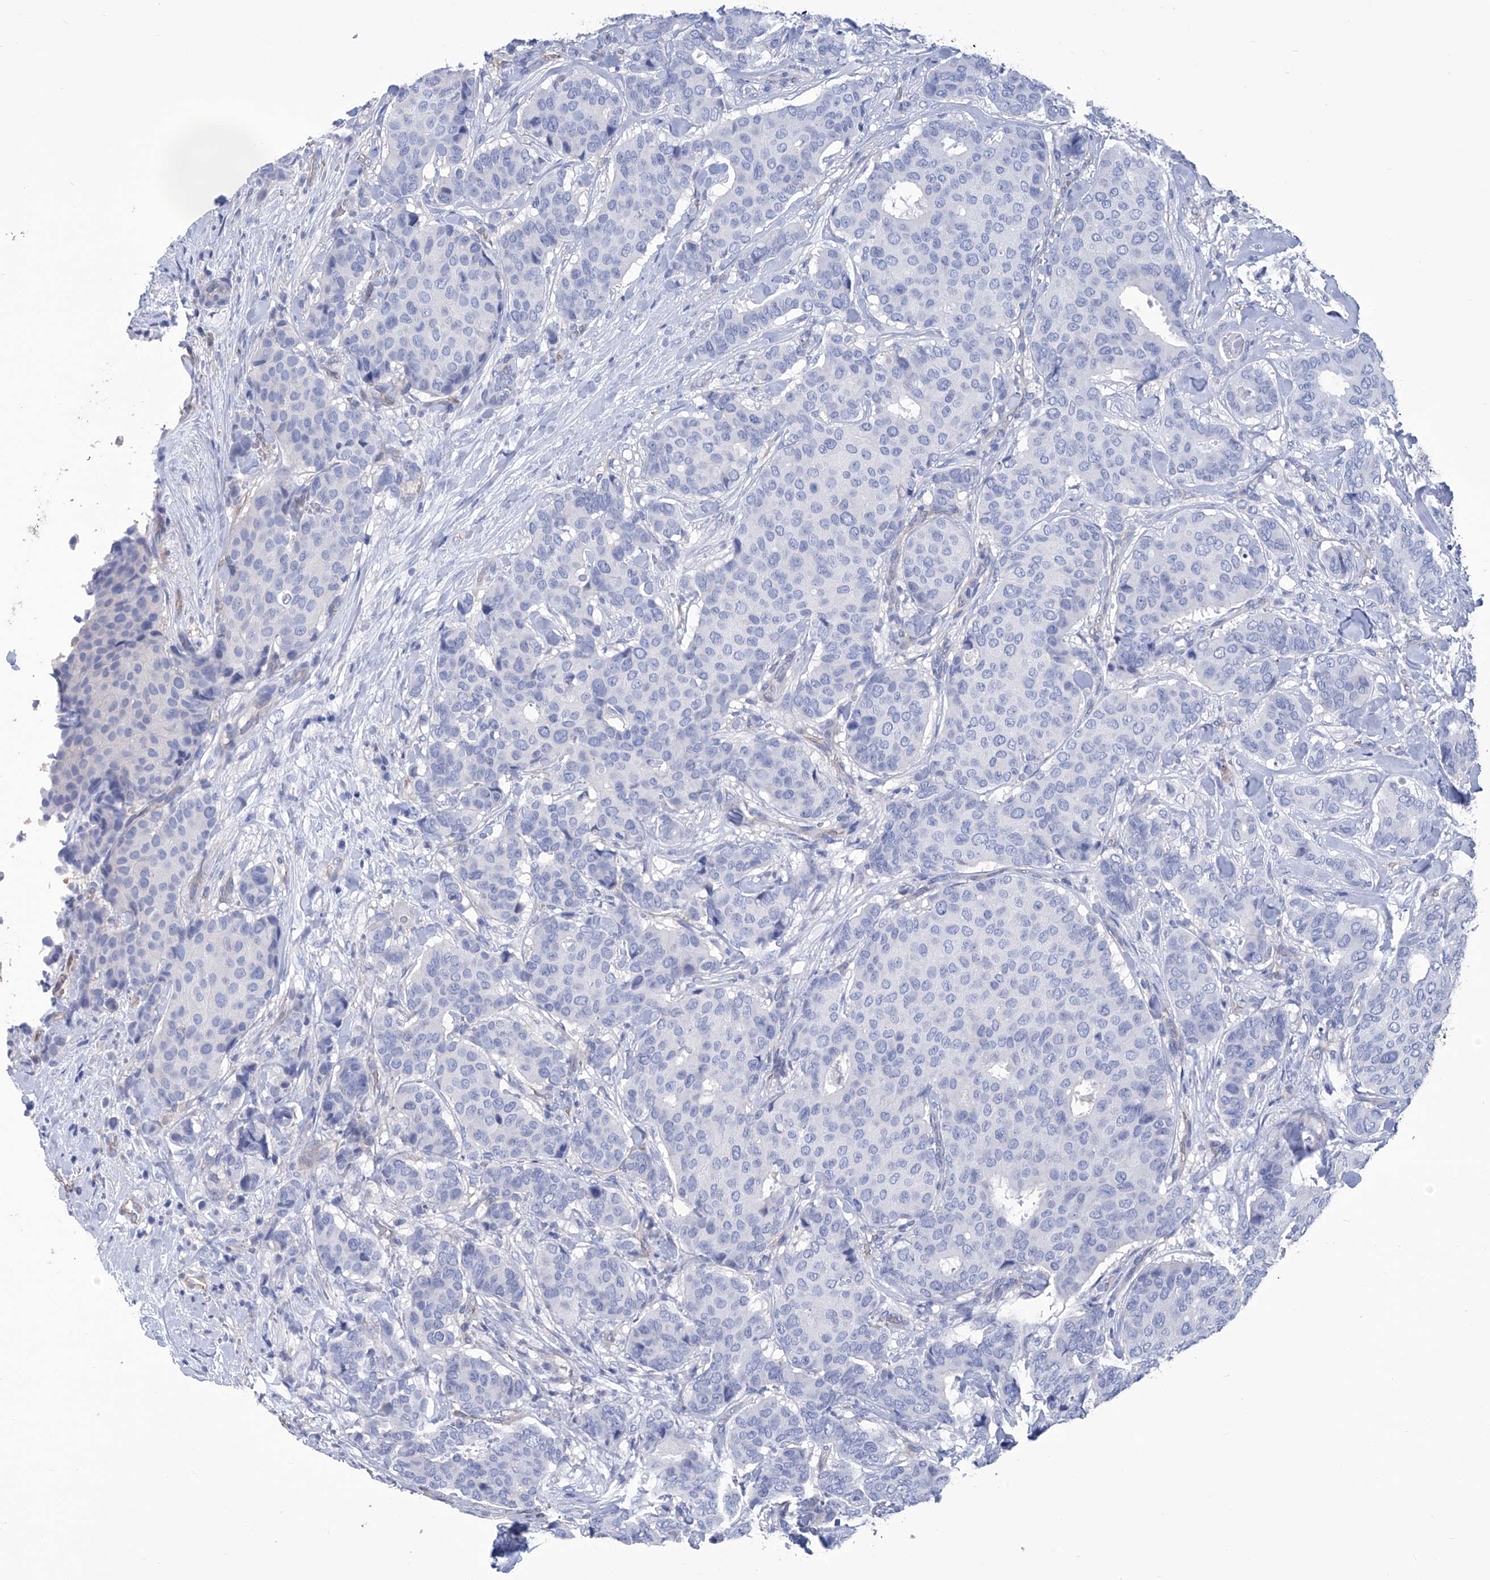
{"staining": {"intensity": "negative", "quantity": "none", "location": "none"}, "tissue": "breast cancer", "cell_type": "Tumor cells", "image_type": "cancer", "snomed": [{"axis": "morphology", "description": "Duct carcinoma"}, {"axis": "topography", "description": "Breast"}], "caption": "Micrograph shows no protein staining in tumor cells of breast cancer tissue. The staining is performed using DAB brown chromogen with nuclei counter-stained in using hematoxylin.", "gene": "SMS", "patient": {"sex": "female", "age": 75}}